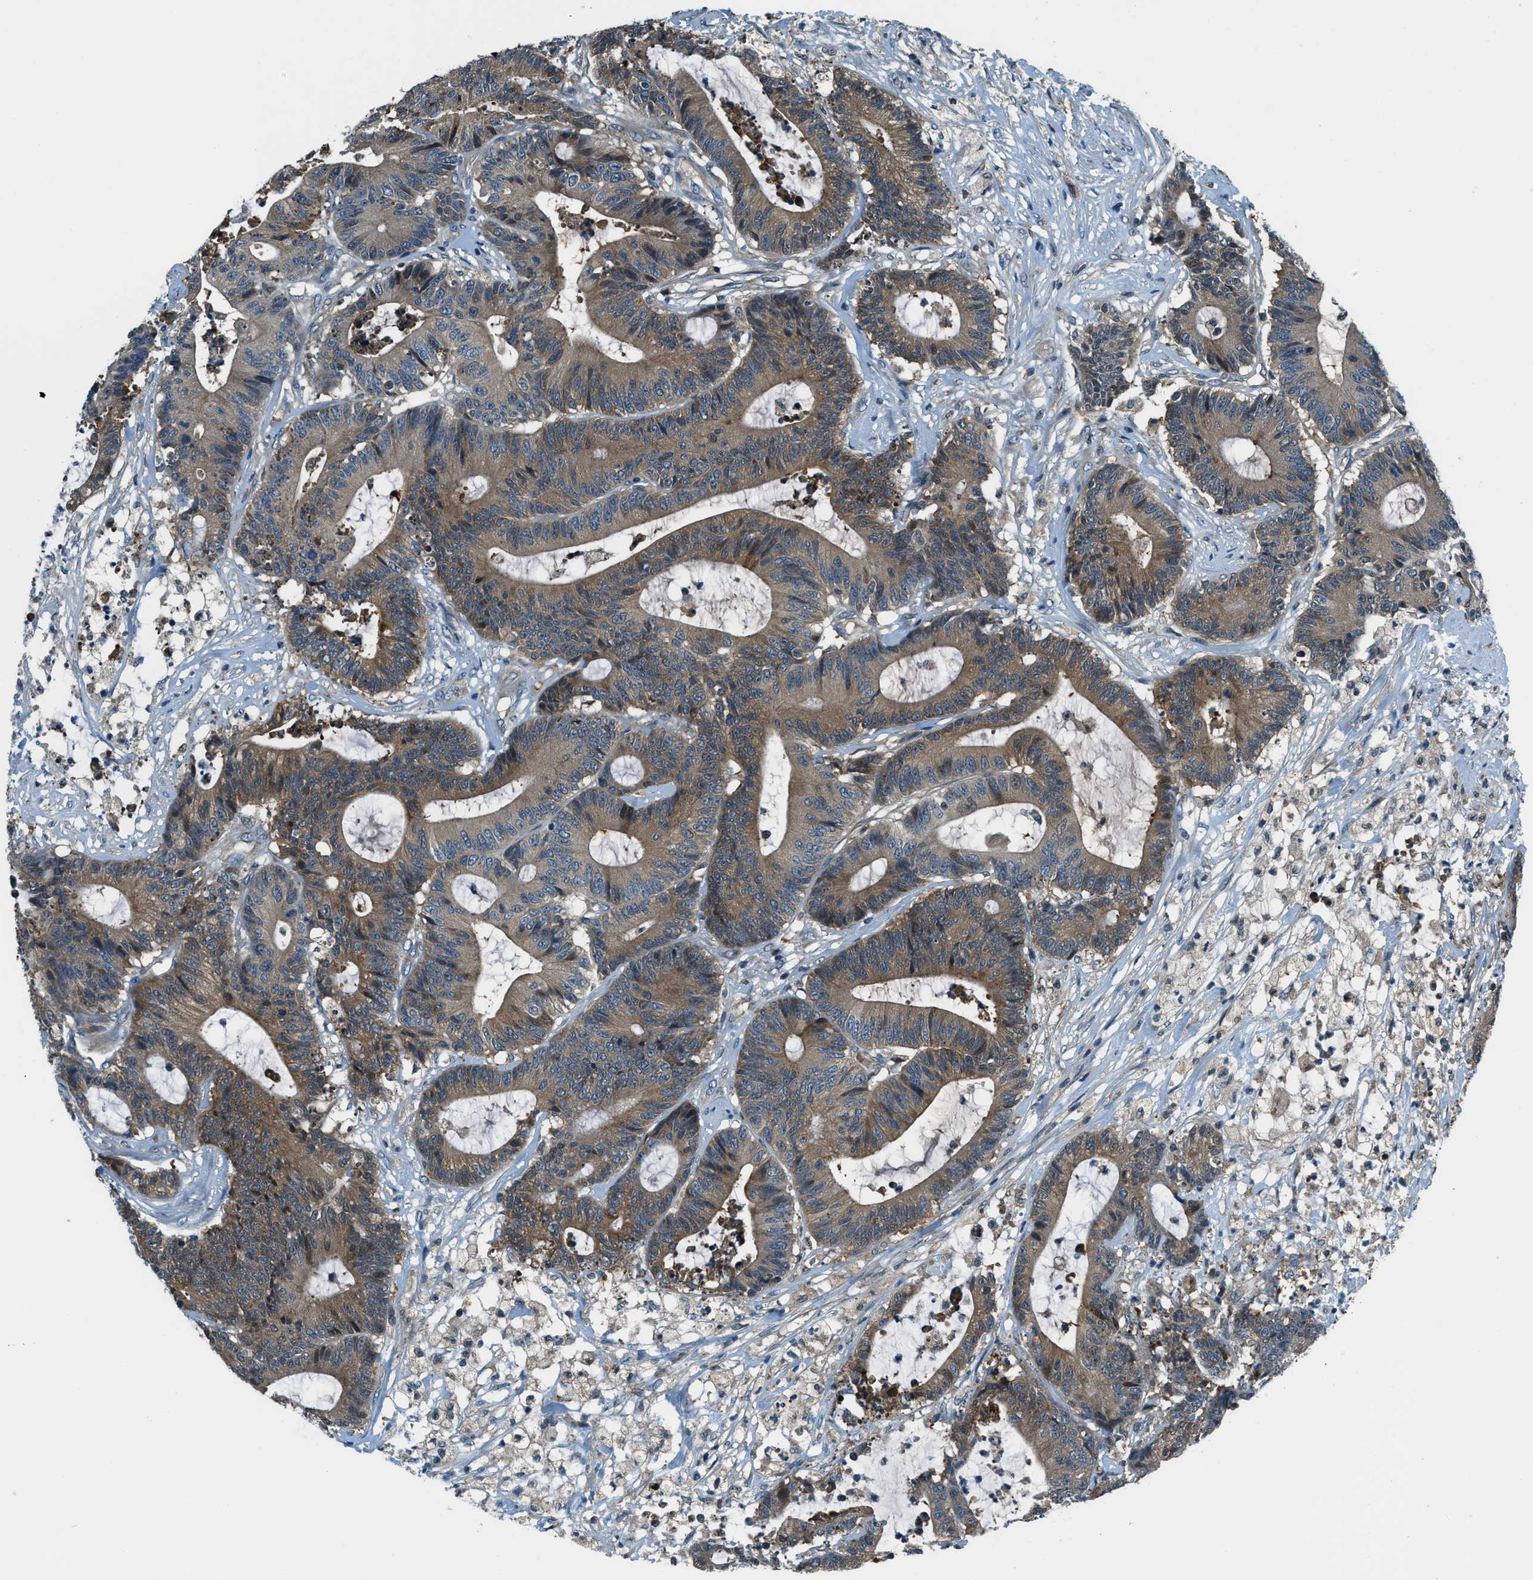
{"staining": {"intensity": "moderate", "quantity": ">75%", "location": "cytoplasmic/membranous"}, "tissue": "colorectal cancer", "cell_type": "Tumor cells", "image_type": "cancer", "snomed": [{"axis": "morphology", "description": "Adenocarcinoma, NOS"}, {"axis": "topography", "description": "Colon"}], "caption": "A high-resolution image shows immunohistochemistry staining of colorectal cancer, which reveals moderate cytoplasmic/membranous staining in approximately >75% of tumor cells. The protein of interest is shown in brown color, while the nuclei are stained blue.", "gene": "HEBP2", "patient": {"sex": "female", "age": 84}}